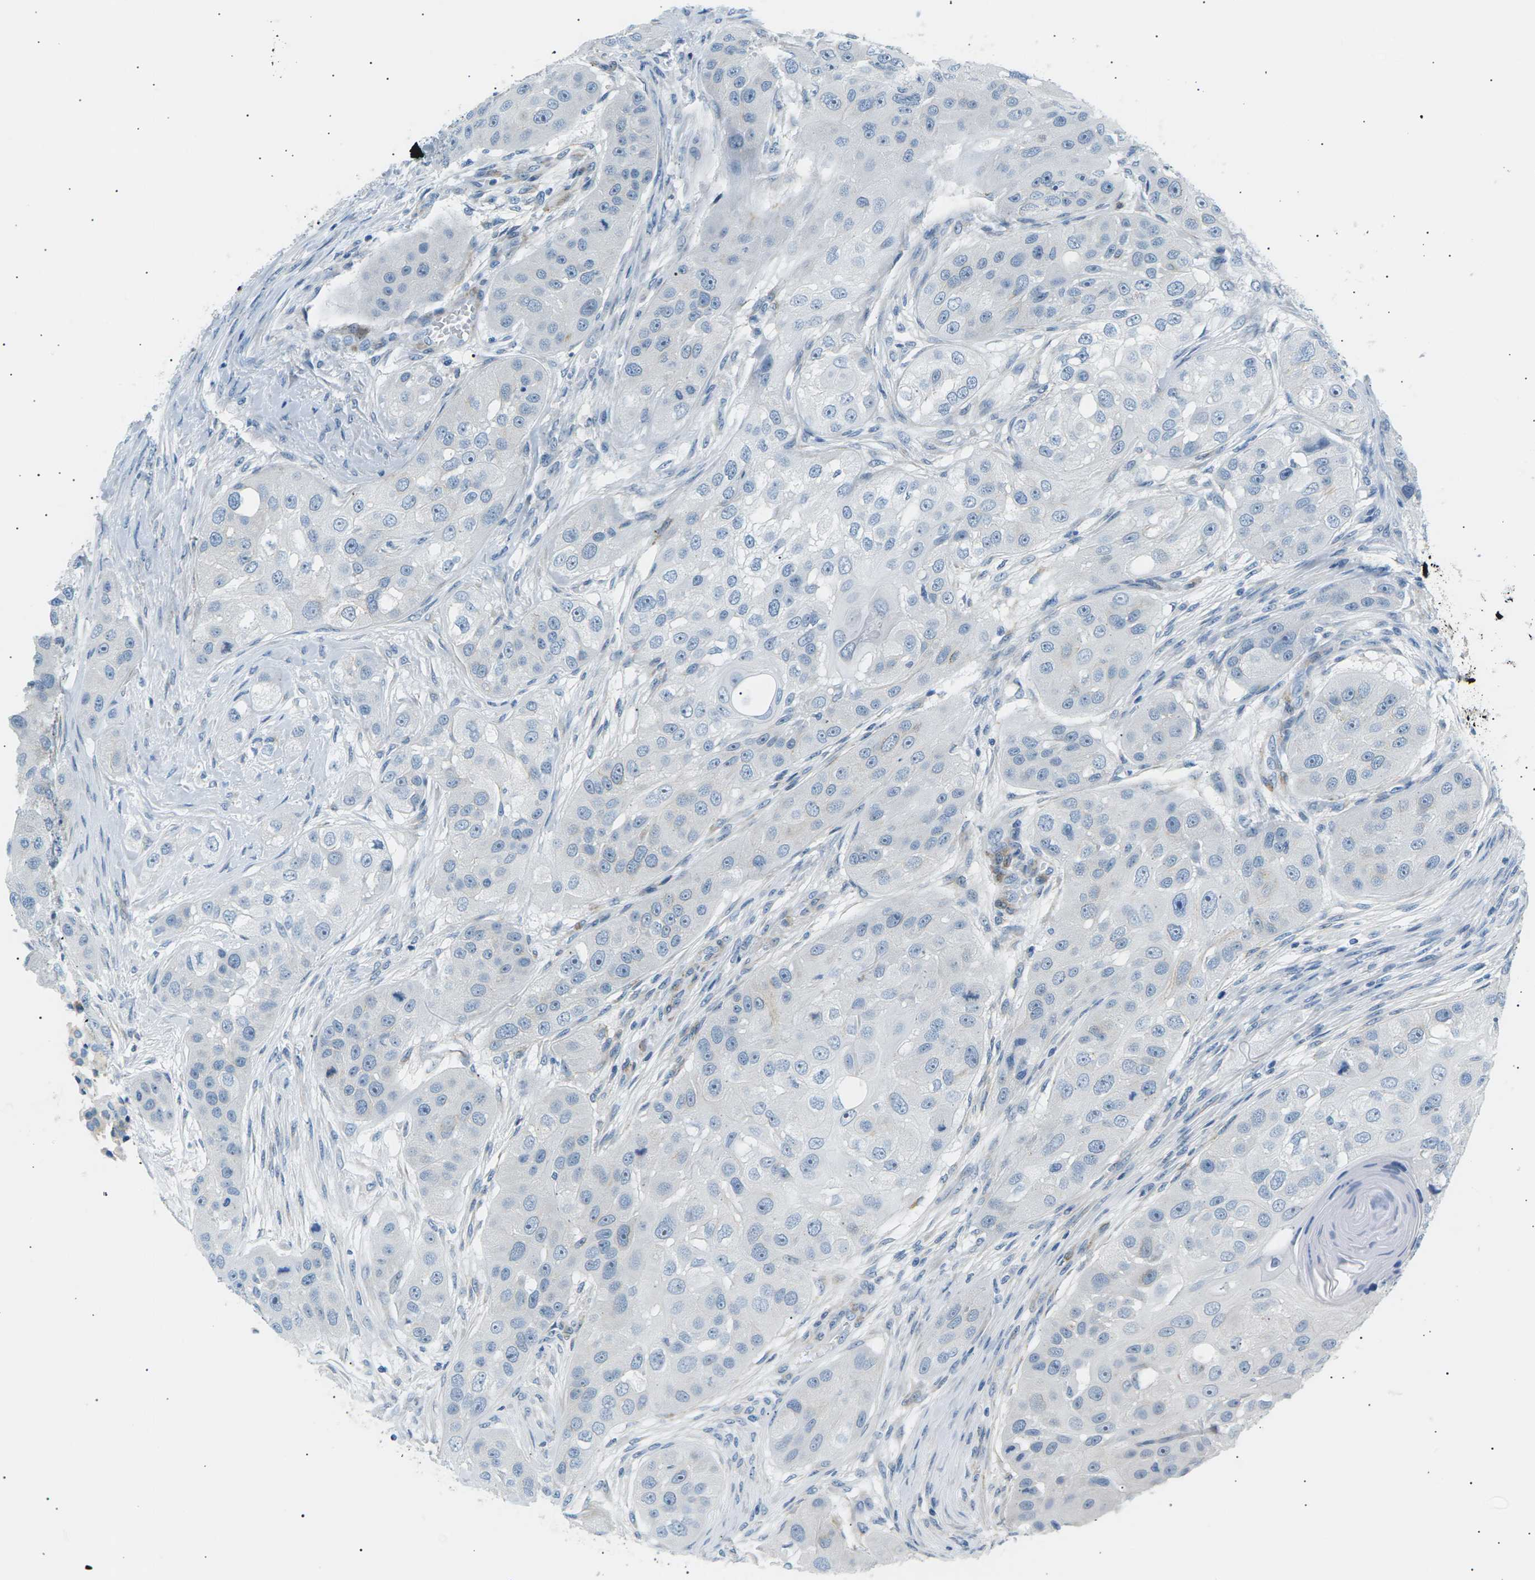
{"staining": {"intensity": "negative", "quantity": "none", "location": "none"}, "tissue": "head and neck cancer", "cell_type": "Tumor cells", "image_type": "cancer", "snomed": [{"axis": "morphology", "description": "Normal tissue, NOS"}, {"axis": "morphology", "description": "Squamous cell carcinoma, NOS"}, {"axis": "topography", "description": "Skeletal muscle"}, {"axis": "topography", "description": "Head-Neck"}], "caption": "This histopathology image is of head and neck cancer stained with immunohistochemistry to label a protein in brown with the nuclei are counter-stained blue. There is no positivity in tumor cells. (Brightfield microscopy of DAB immunohistochemistry at high magnification).", "gene": "SEPTIN5", "patient": {"sex": "male", "age": 51}}